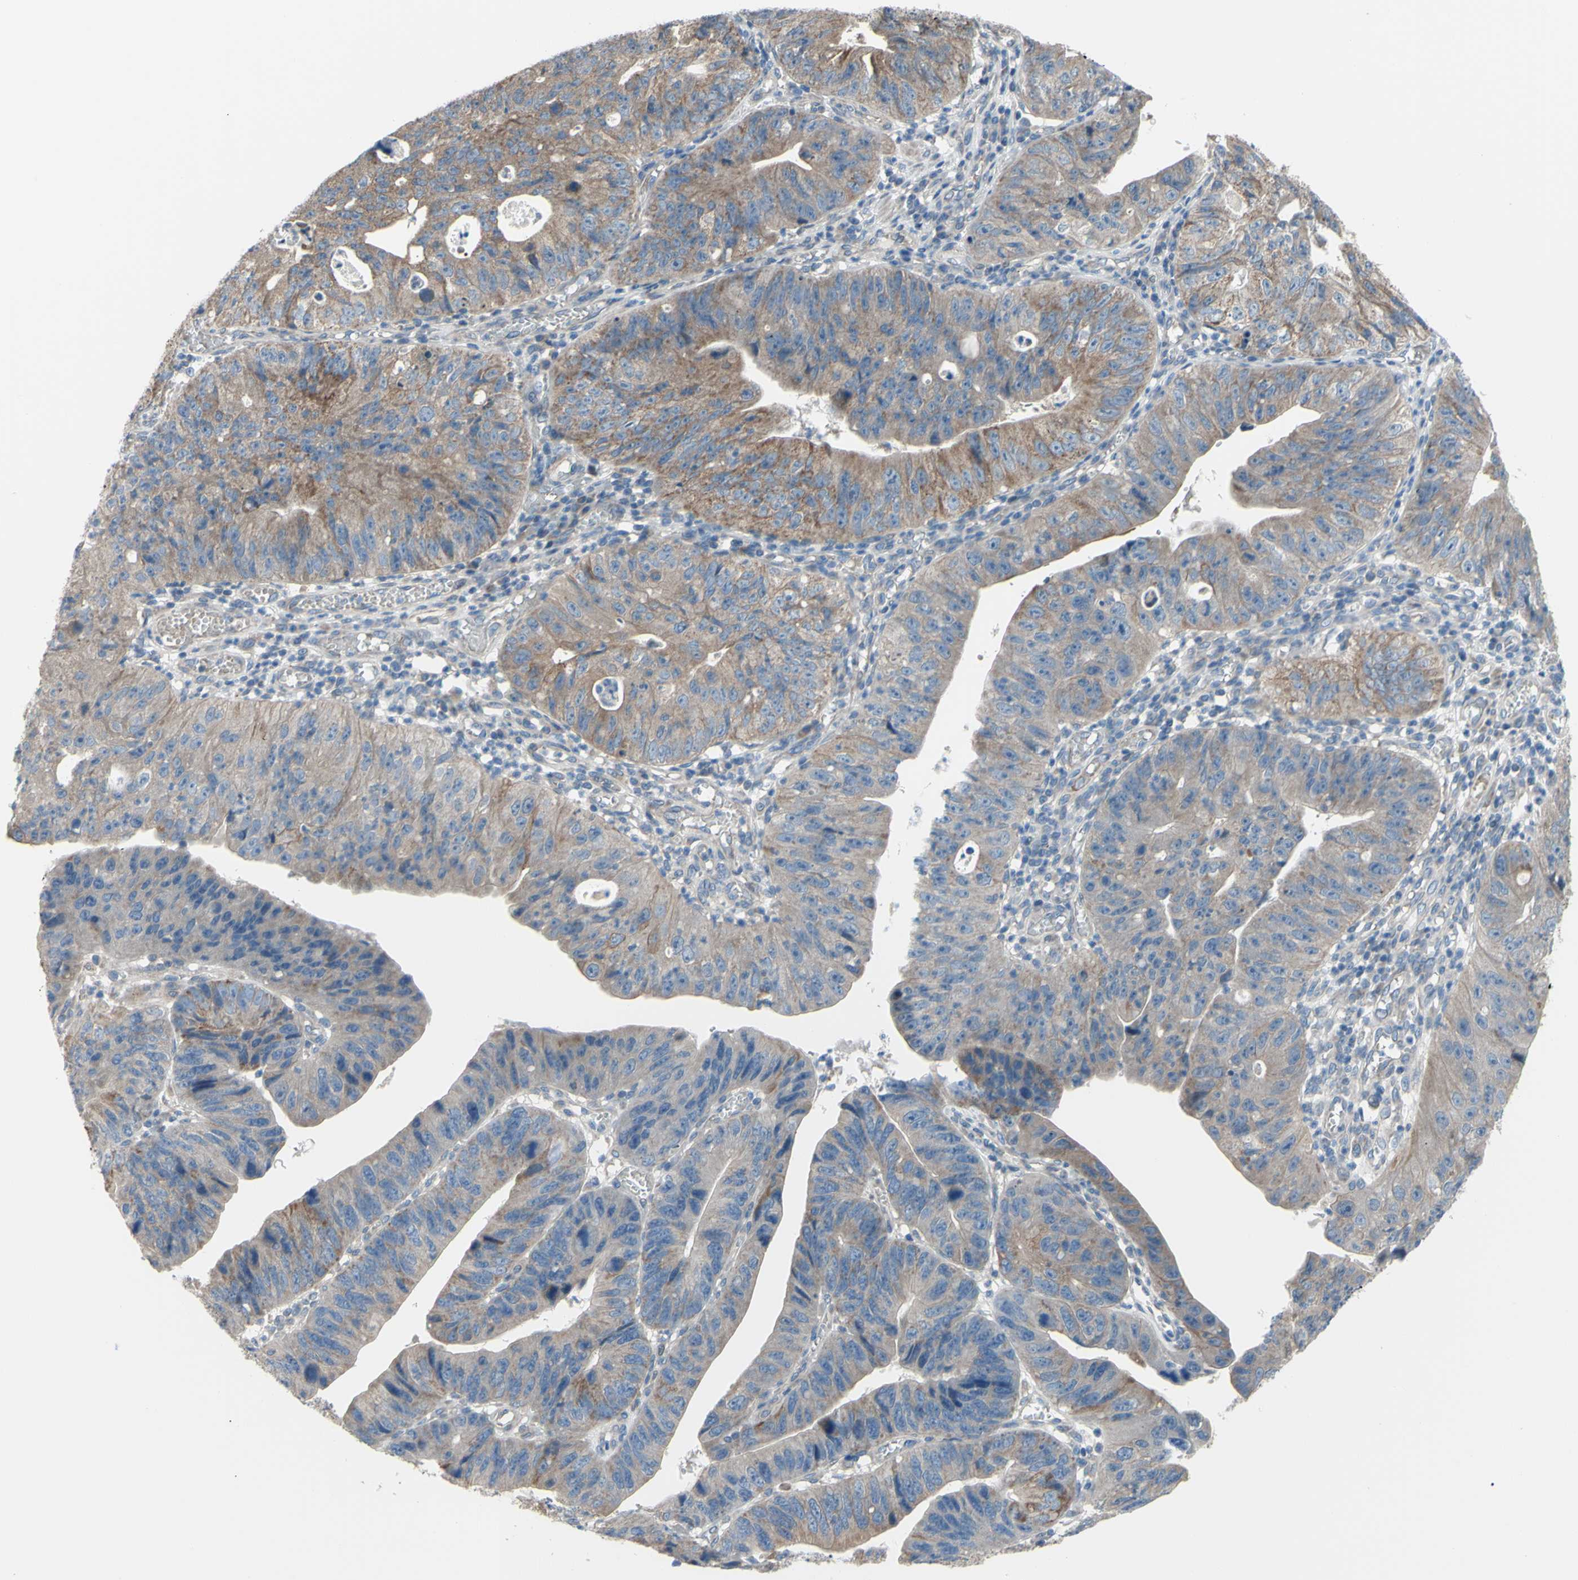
{"staining": {"intensity": "moderate", "quantity": "25%-75%", "location": "cytoplasmic/membranous"}, "tissue": "stomach cancer", "cell_type": "Tumor cells", "image_type": "cancer", "snomed": [{"axis": "morphology", "description": "Adenocarcinoma, NOS"}, {"axis": "topography", "description": "Stomach"}], "caption": "Protein staining exhibits moderate cytoplasmic/membranous expression in approximately 25%-75% of tumor cells in adenocarcinoma (stomach).", "gene": "GRAMD2B", "patient": {"sex": "male", "age": 59}}